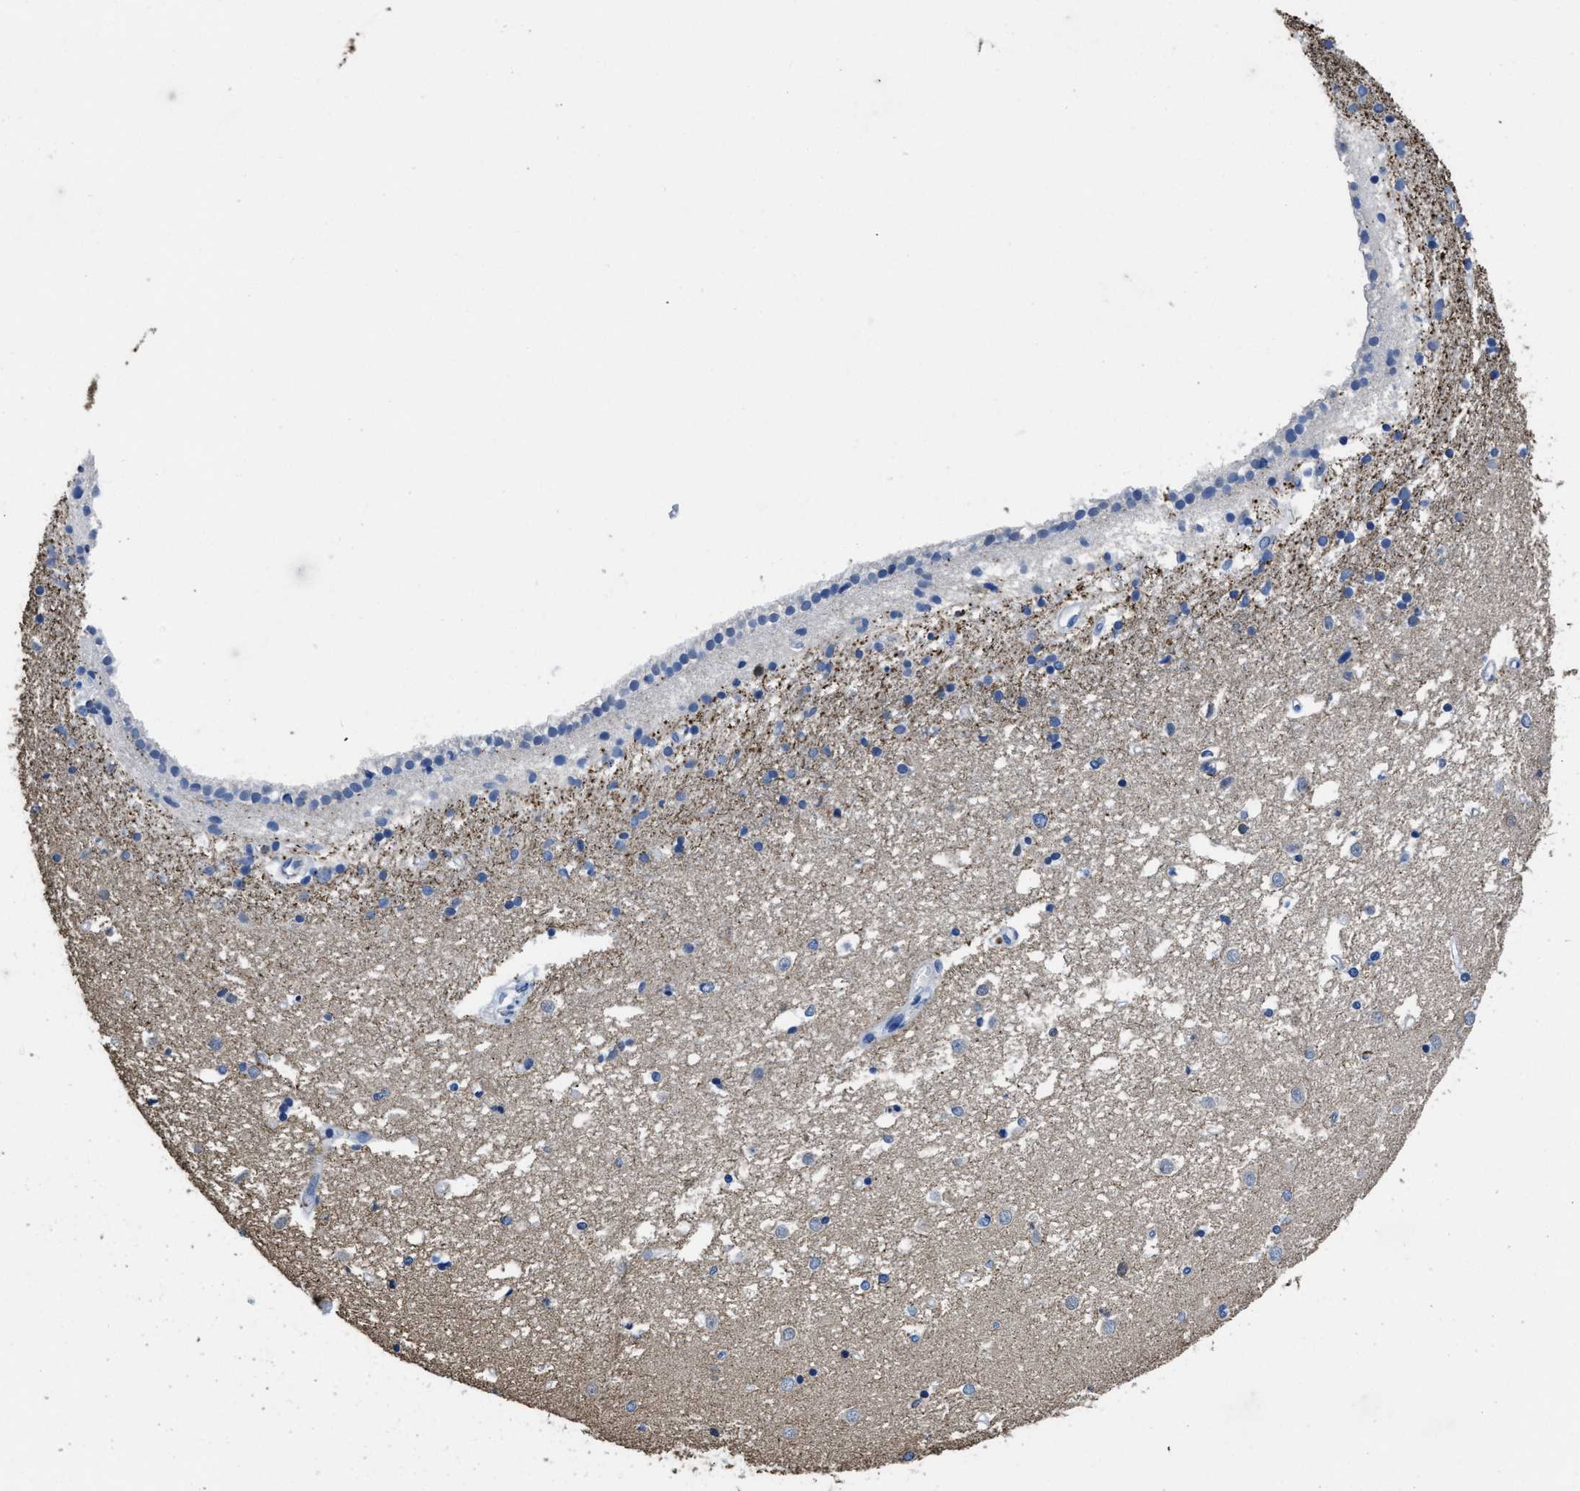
{"staining": {"intensity": "negative", "quantity": "none", "location": "none"}, "tissue": "caudate", "cell_type": "Glial cells", "image_type": "normal", "snomed": [{"axis": "morphology", "description": "Normal tissue, NOS"}, {"axis": "topography", "description": "Lateral ventricle wall"}], "caption": "A high-resolution micrograph shows immunohistochemistry (IHC) staining of normal caudate, which shows no significant staining in glial cells.", "gene": "ITGA3", "patient": {"sex": "male", "age": 45}}